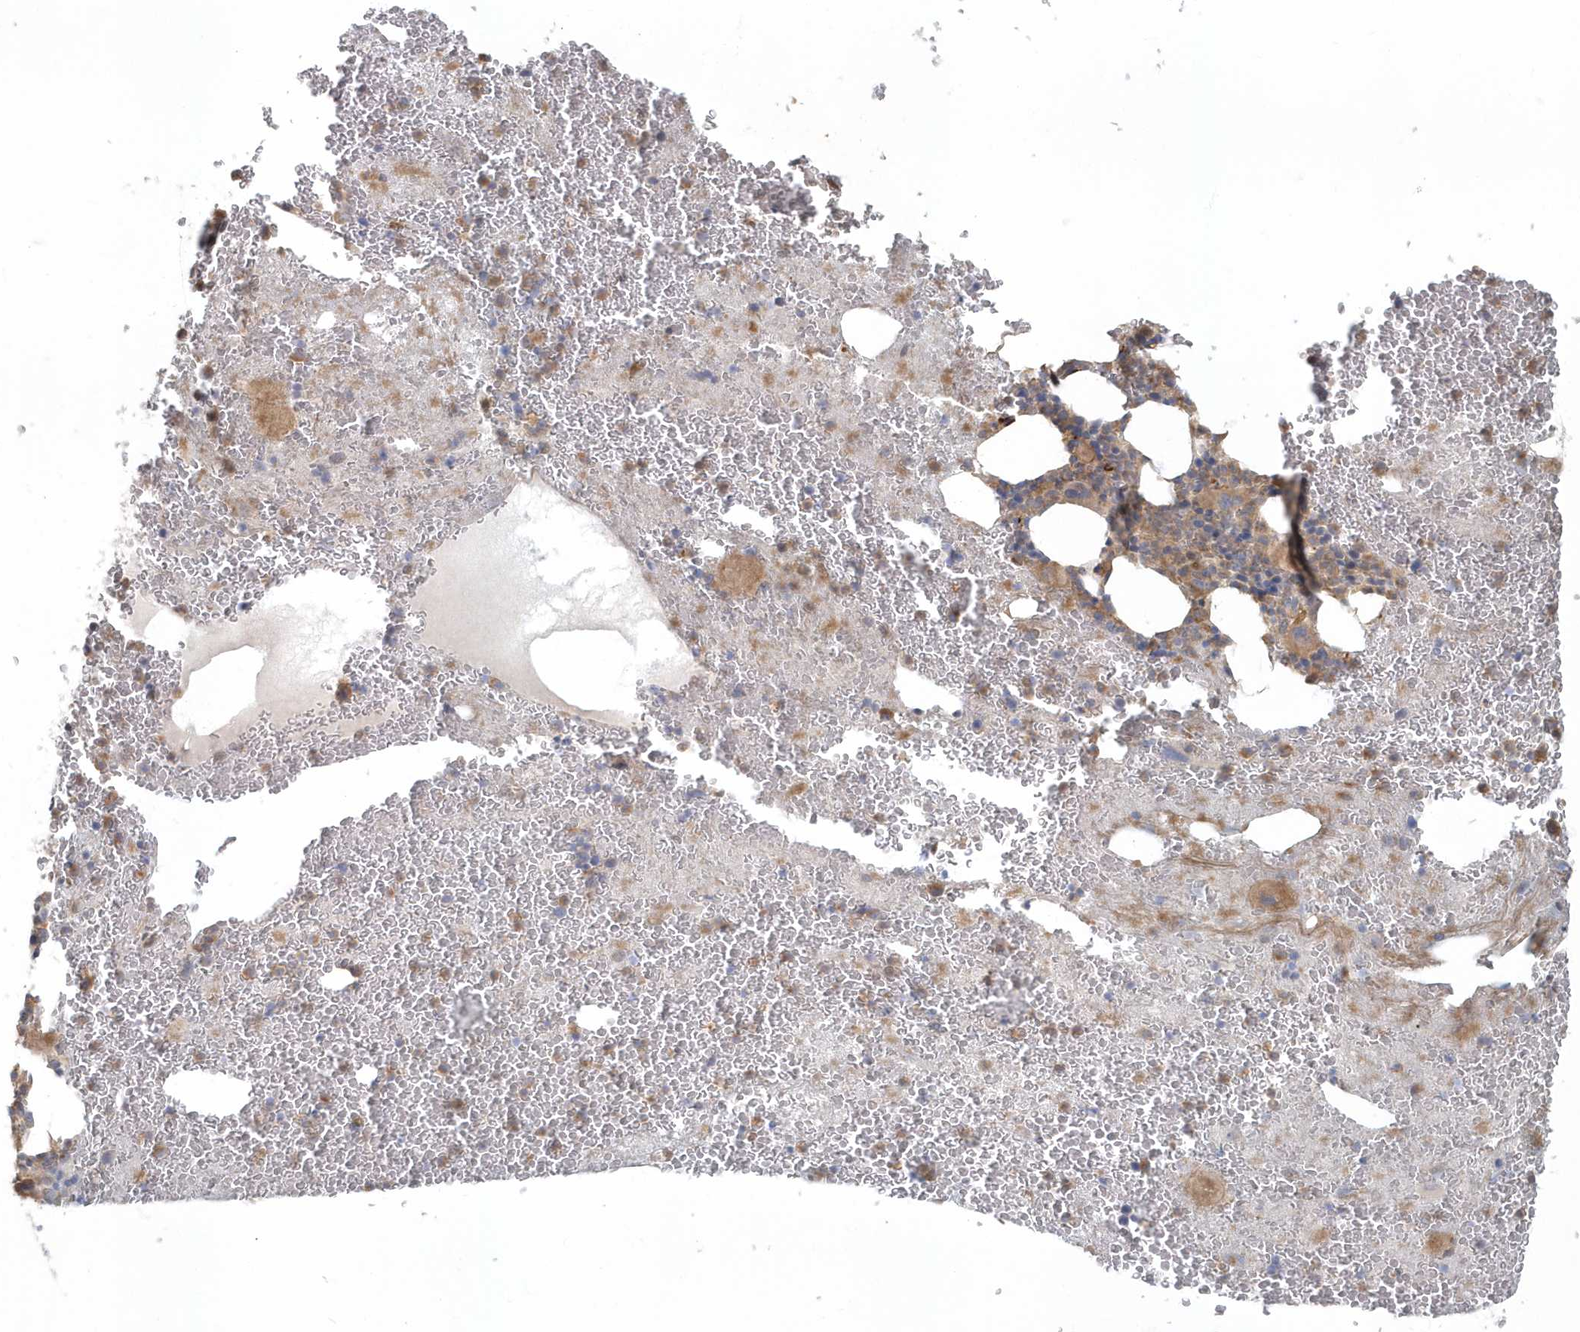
{"staining": {"intensity": "moderate", "quantity": "<25%", "location": "cytoplasmic/membranous"}, "tissue": "bone marrow", "cell_type": "Hematopoietic cells", "image_type": "normal", "snomed": [{"axis": "morphology", "description": "Normal tissue, NOS"}, {"axis": "topography", "description": "Bone marrow"}], "caption": "Normal bone marrow was stained to show a protein in brown. There is low levels of moderate cytoplasmic/membranous staining in about <25% of hematopoietic cells. The protein is stained brown, and the nuclei are stained in blue (DAB IHC with brightfield microscopy, high magnification).", "gene": "ARHGEF38", "patient": {"sex": "male", "age": 36}}